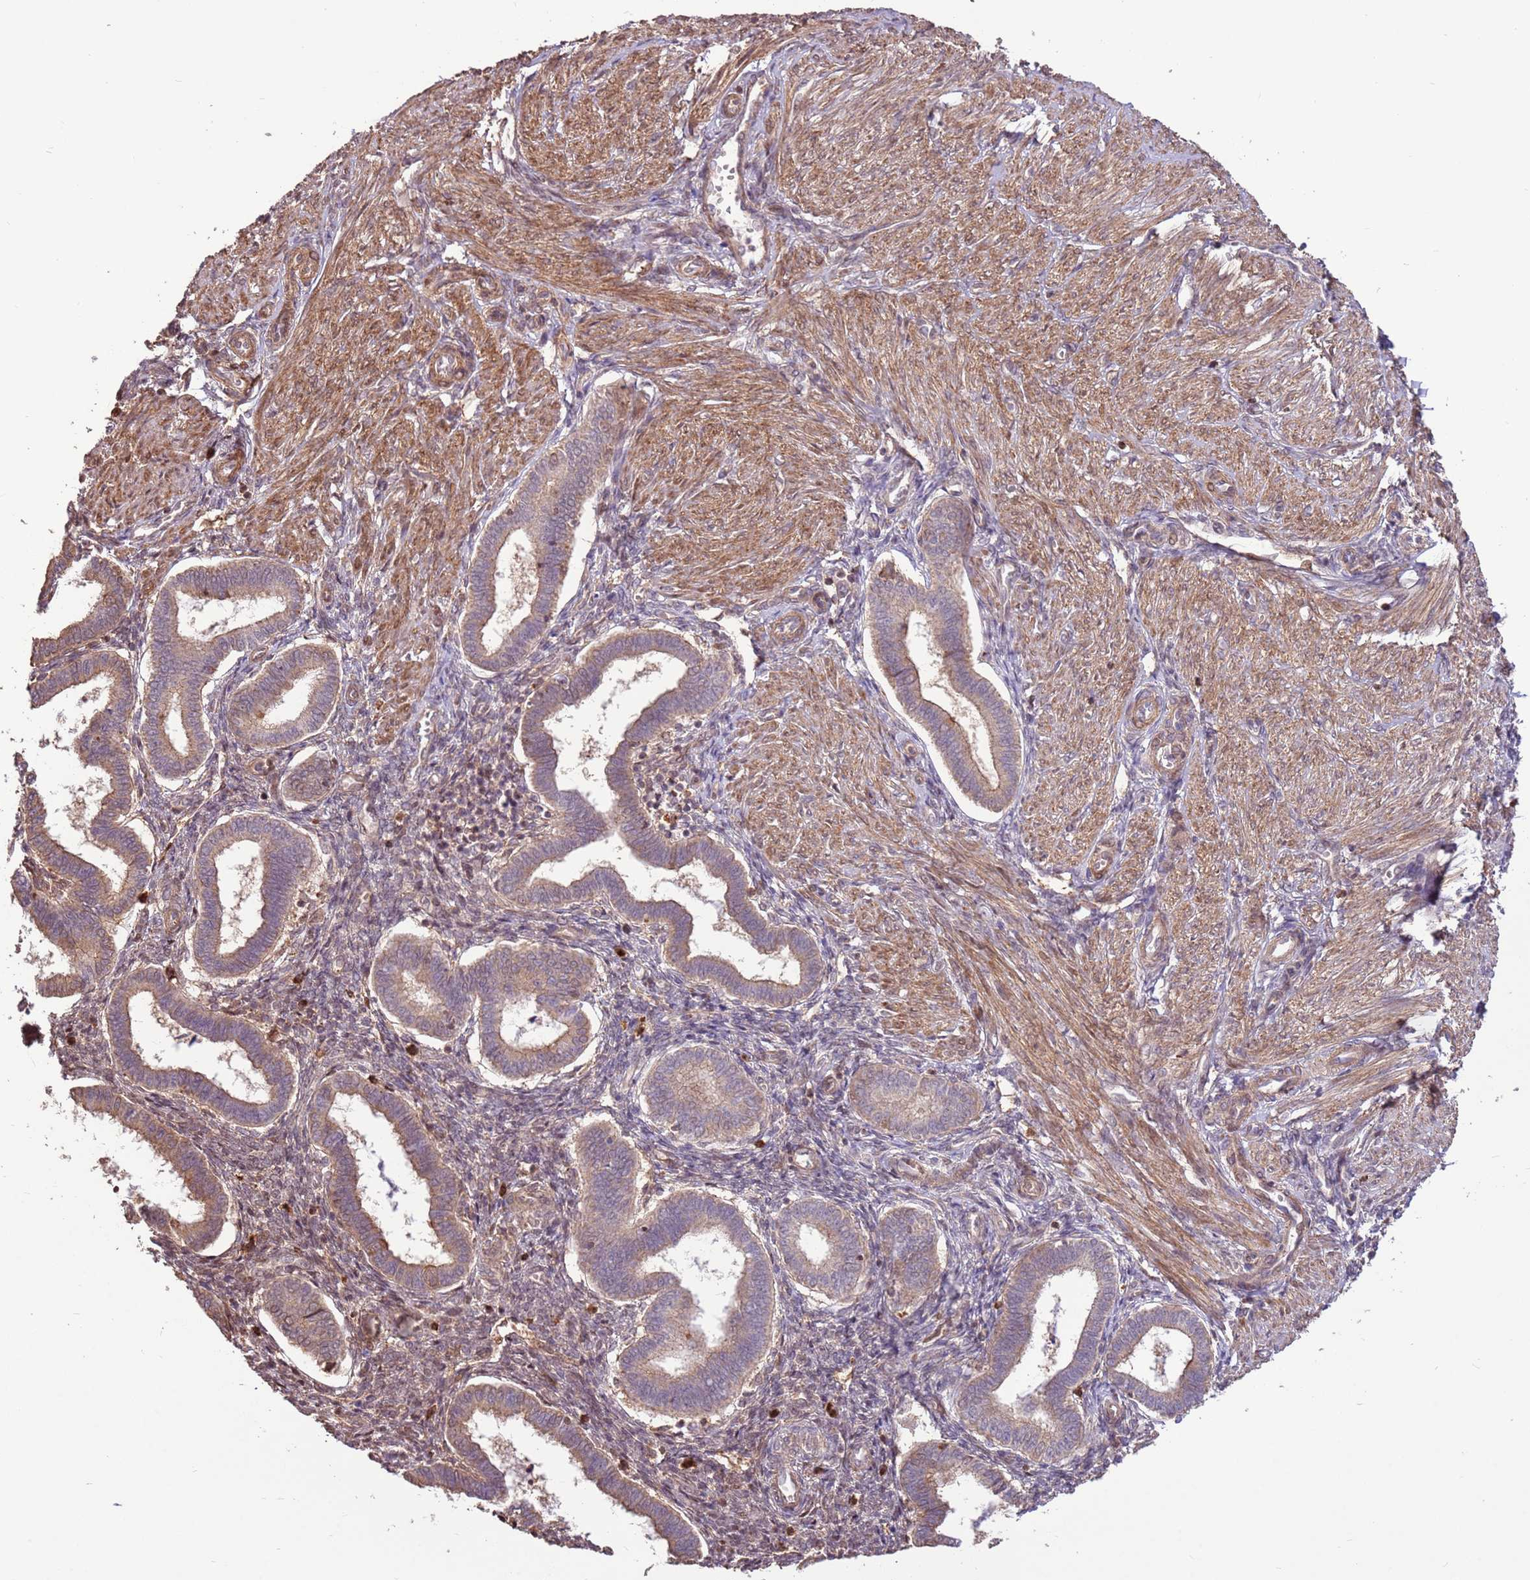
{"staining": {"intensity": "moderate", "quantity": "<25%", "location": "nuclear"}, "tissue": "endometrium", "cell_type": "Cells in endometrial stroma", "image_type": "normal", "snomed": [{"axis": "morphology", "description": "Normal tissue, NOS"}, {"axis": "topography", "description": "Endometrium"}], "caption": "Immunohistochemical staining of unremarkable endometrium displays moderate nuclear protein staining in approximately <25% of cells in endometrial stroma.", "gene": "CCDC112", "patient": {"sex": "female", "age": 24}}